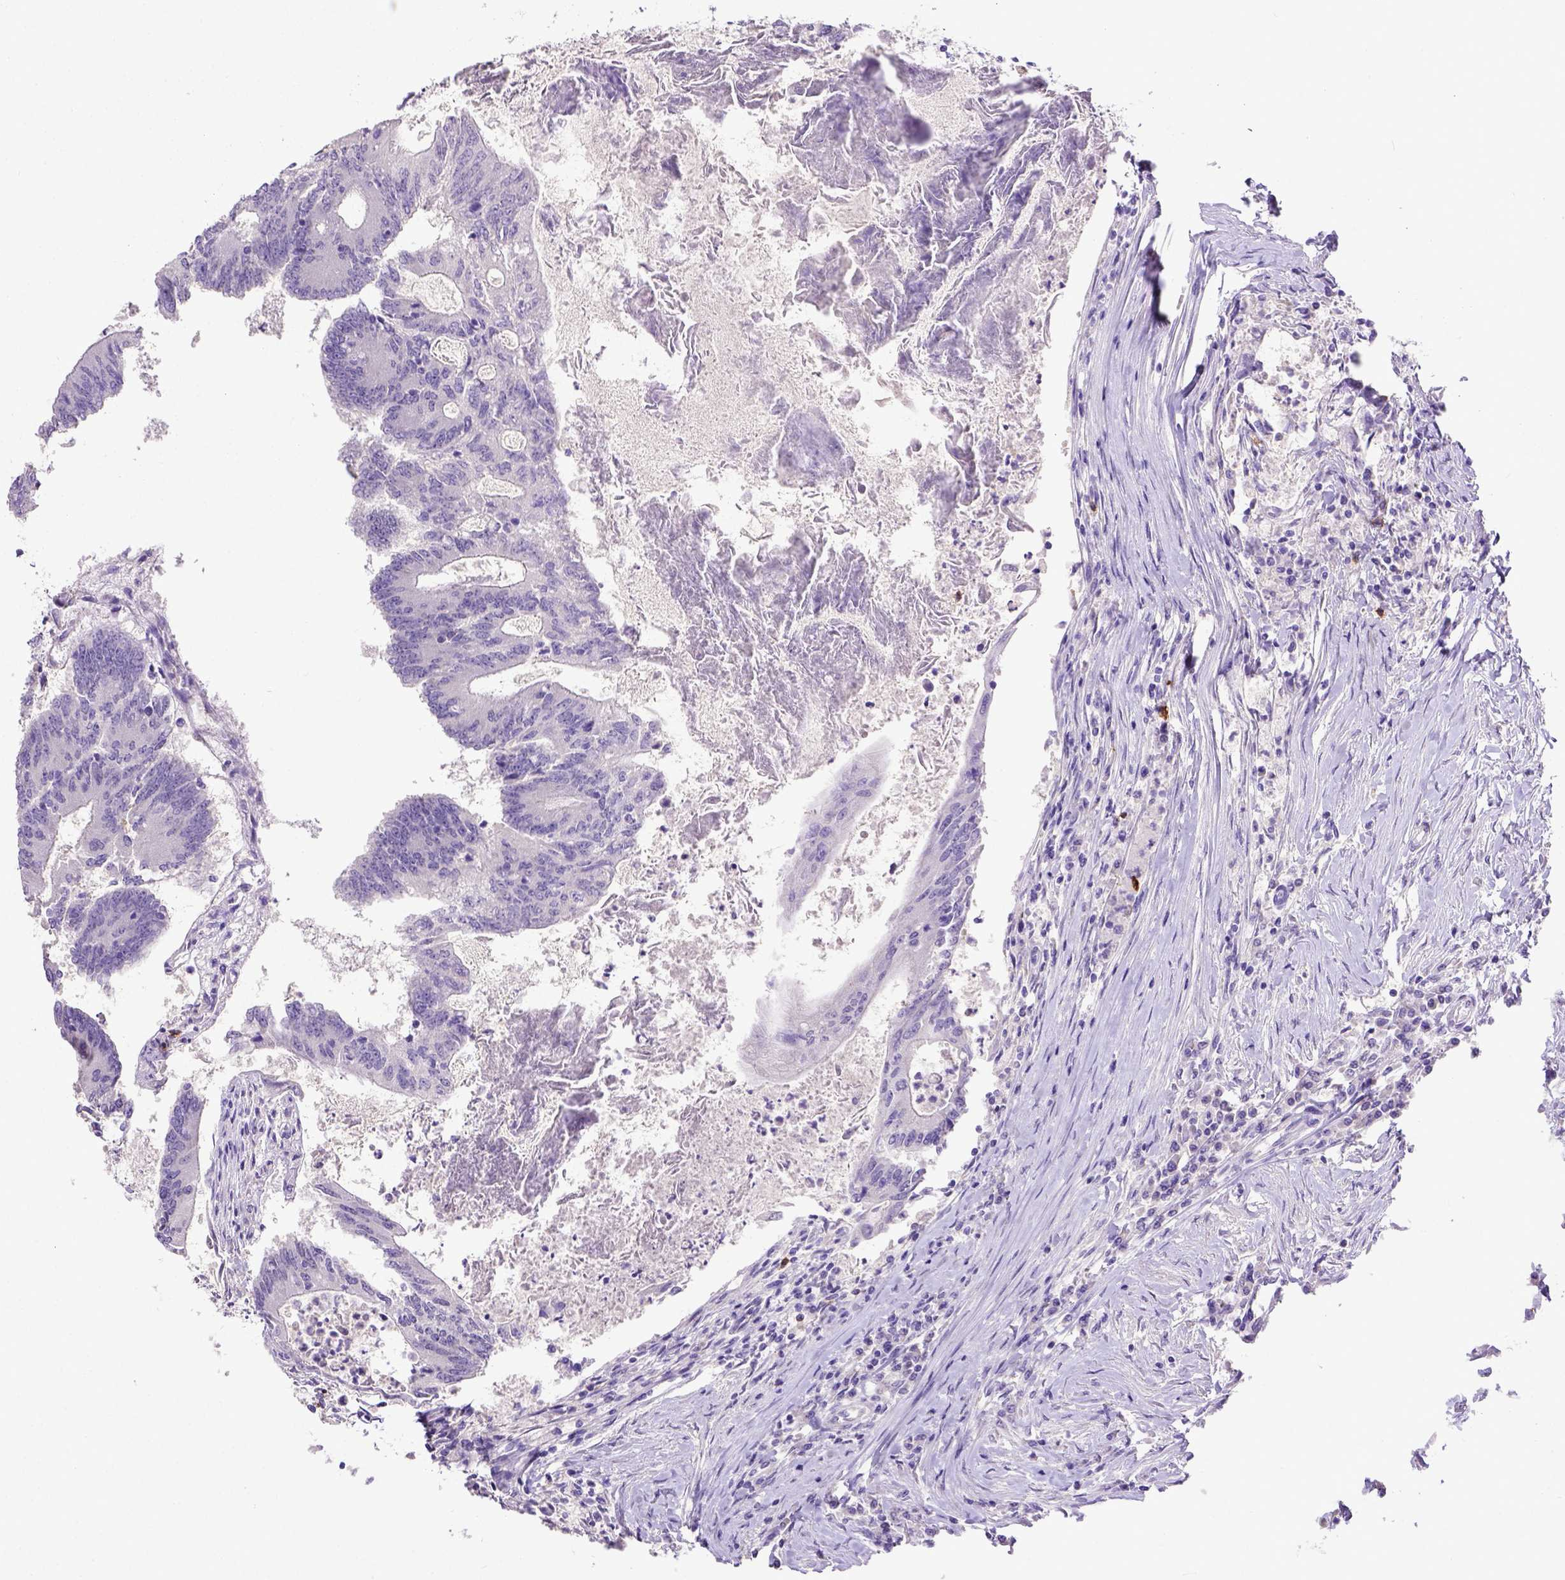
{"staining": {"intensity": "negative", "quantity": "none", "location": "none"}, "tissue": "colorectal cancer", "cell_type": "Tumor cells", "image_type": "cancer", "snomed": [{"axis": "morphology", "description": "Adenocarcinoma, NOS"}, {"axis": "topography", "description": "Colon"}], "caption": "Tumor cells are negative for brown protein staining in colorectal adenocarcinoma. (Brightfield microscopy of DAB (3,3'-diaminobenzidine) IHC at high magnification).", "gene": "B3GAT1", "patient": {"sex": "female", "age": 70}}